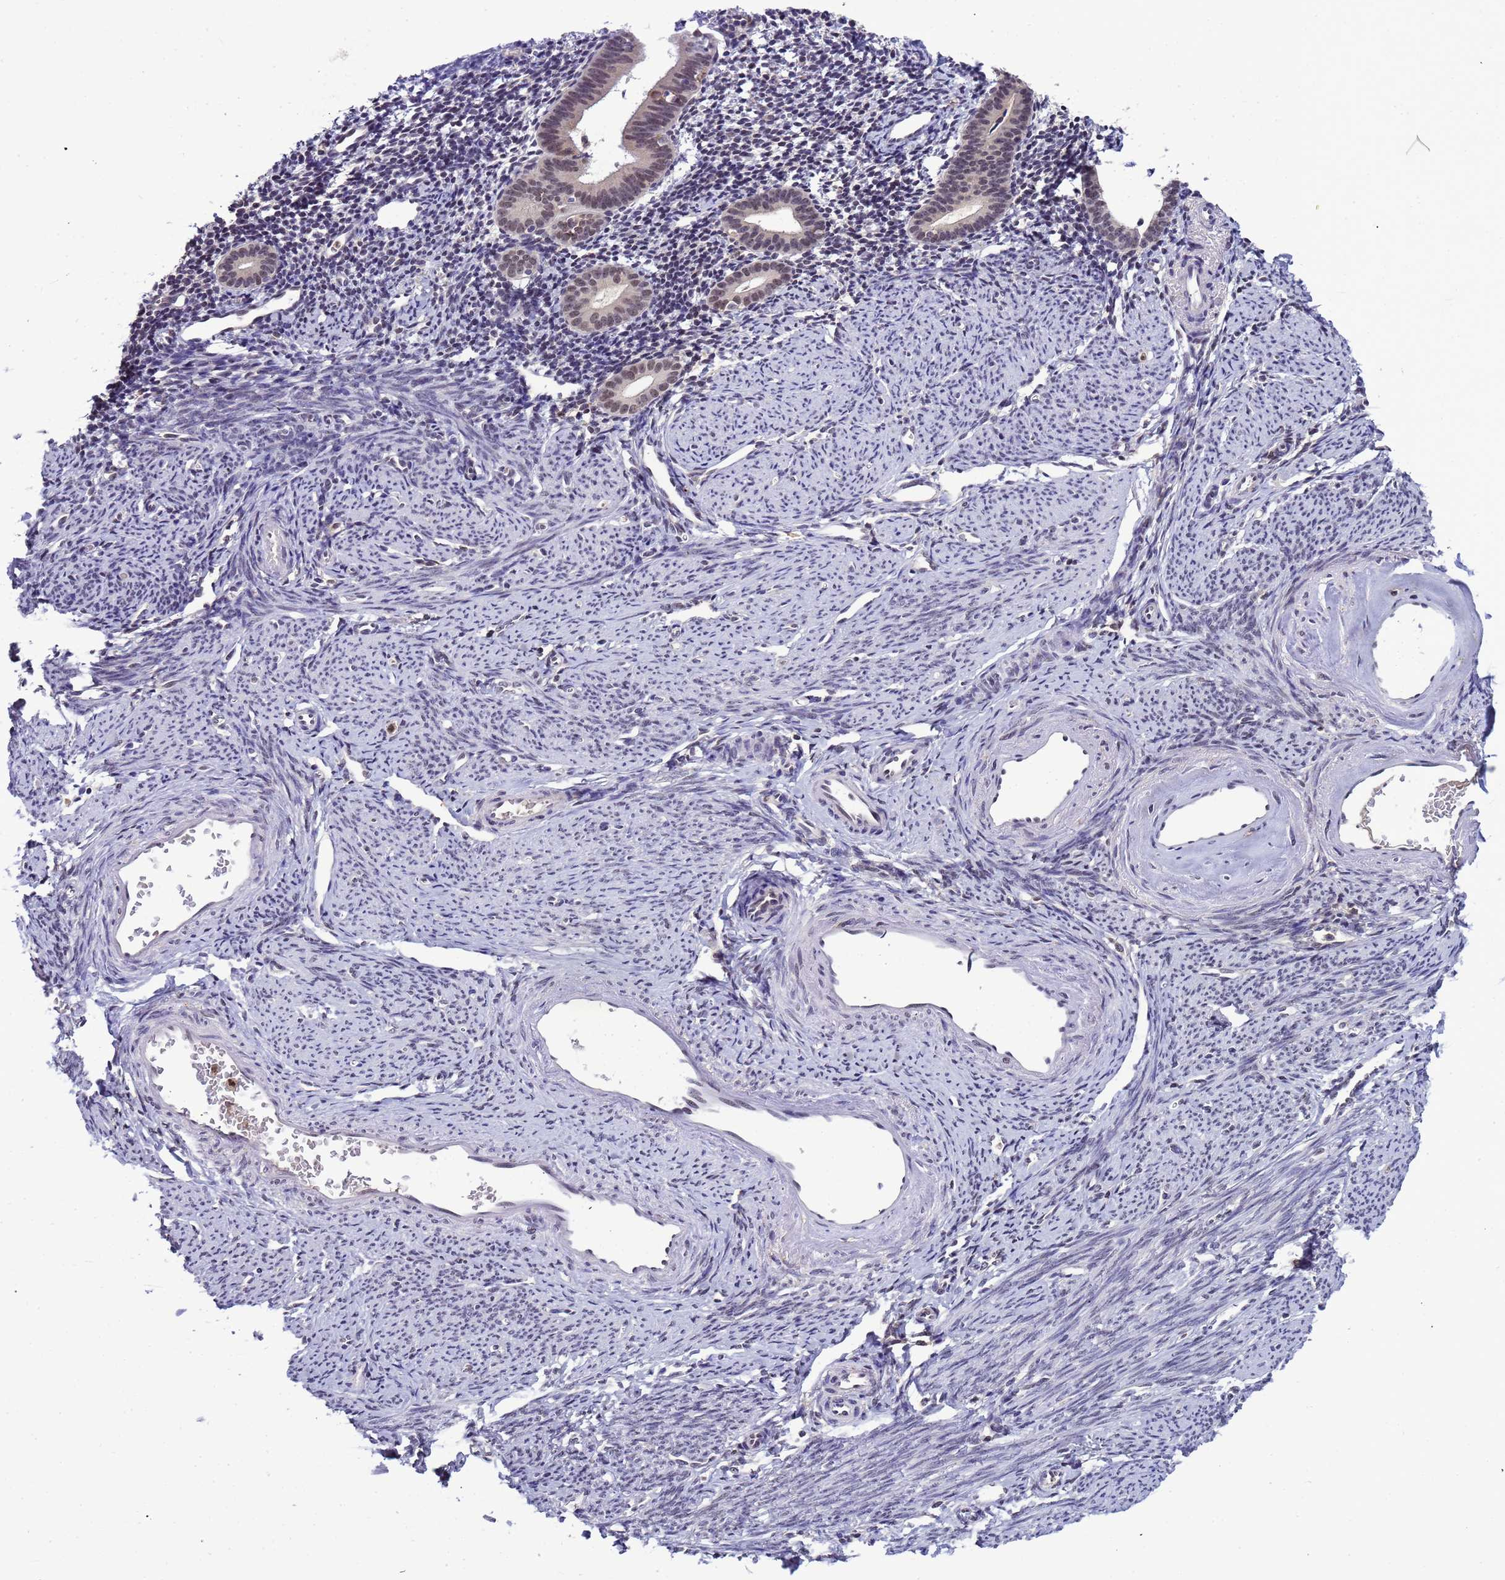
{"staining": {"intensity": "negative", "quantity": "none", "location": "none"}, "tissue": "endometrium", "cell_type": "Cells in endometrial stroma", "image_type": "normal", "snomed": [{"axis": "morphology", "description": "Normal tissue, NOS"}, {"axis": "topography", "description": "Endometrium"}], "caption": "Cells in endometrial stroma are negative for brown protein staining in unremarkable endometrium. (DAB IHC with hematoxylin counter stain).", "gene": "CD53", "patient": {"sex": "female", "age": 56}}